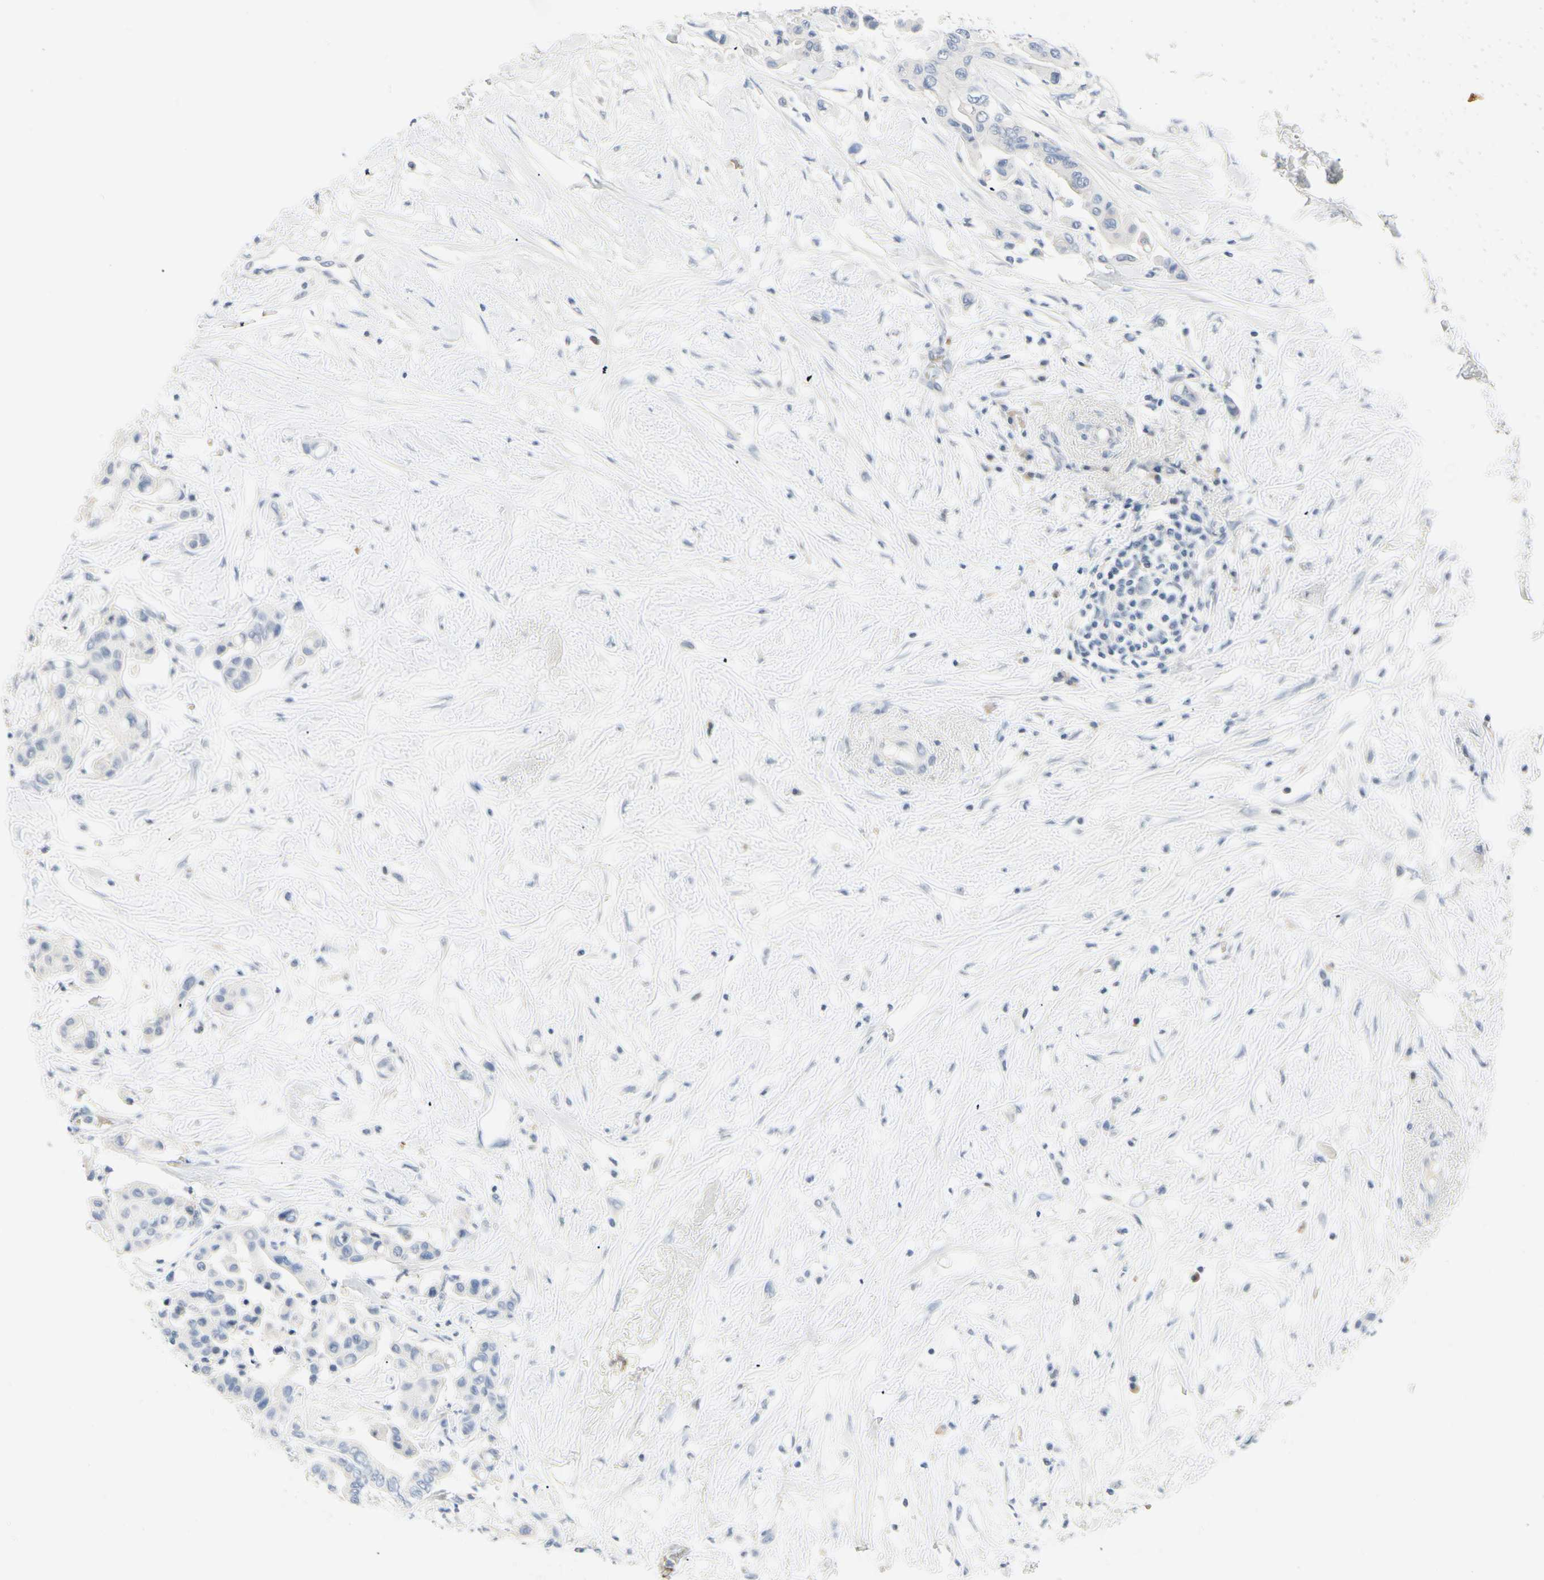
{"staining": {"intensity": "negative", "quantity": "none", "location": "none"}, "tissue": "colorectal cancer", "cell_type": "Tumor cells", "image_type": "cancer", "snomed": [{"axis": "morphology", "description": "Normal tissue, NOS"}, {"axis": "morphology", "description": "Adenocarcinoma, NOS"}, {"axis": "topography", "description": "Colon"}], "caption": "Immunohistochemical staining of colorectal cancer shows no significant expression in tumor cells.", "gene": "CA1", "patient": {"sex": "male", "age": 82}}